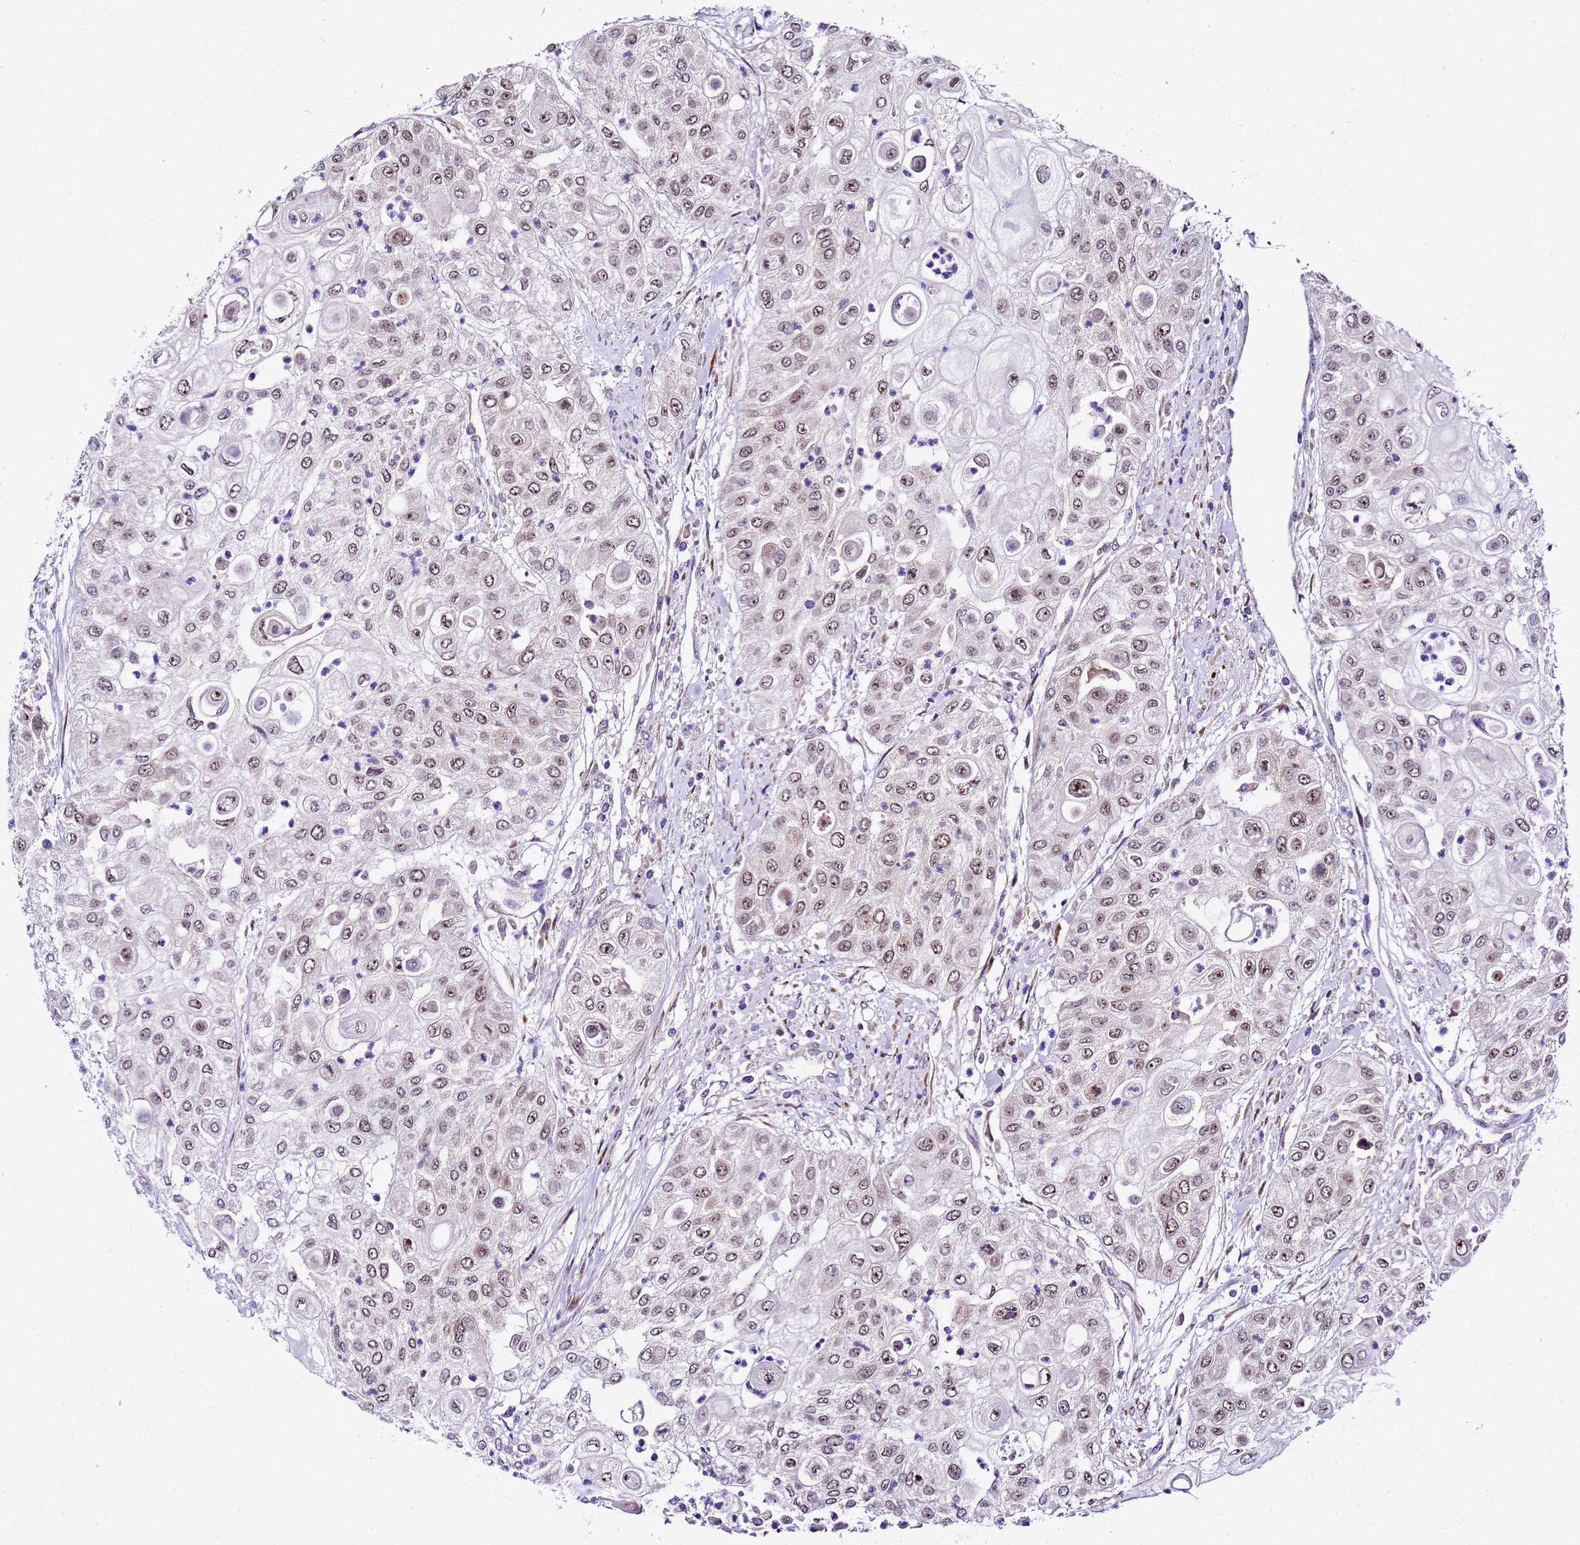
{"staining": {"intensity": "moderate", "quantity": ">75%", "location": "nuclear"}, "tissue": "urothelial cancer", "cell_type": "Tumor cells", "image_type": "cancer", "snomed": [{"axis": "morphology", "description": "Urothelial carcinoma, High grade"}, {"axis": "topography", "description": "Urinary bladder"}], "caption": "Human urothelial cancer stained with a brown dye exhibits moderate nuclear positive positivity in about >75% of tumor cells.", "gene": "SLX4IP", "patient": {"sex": "female", "age": 79}}